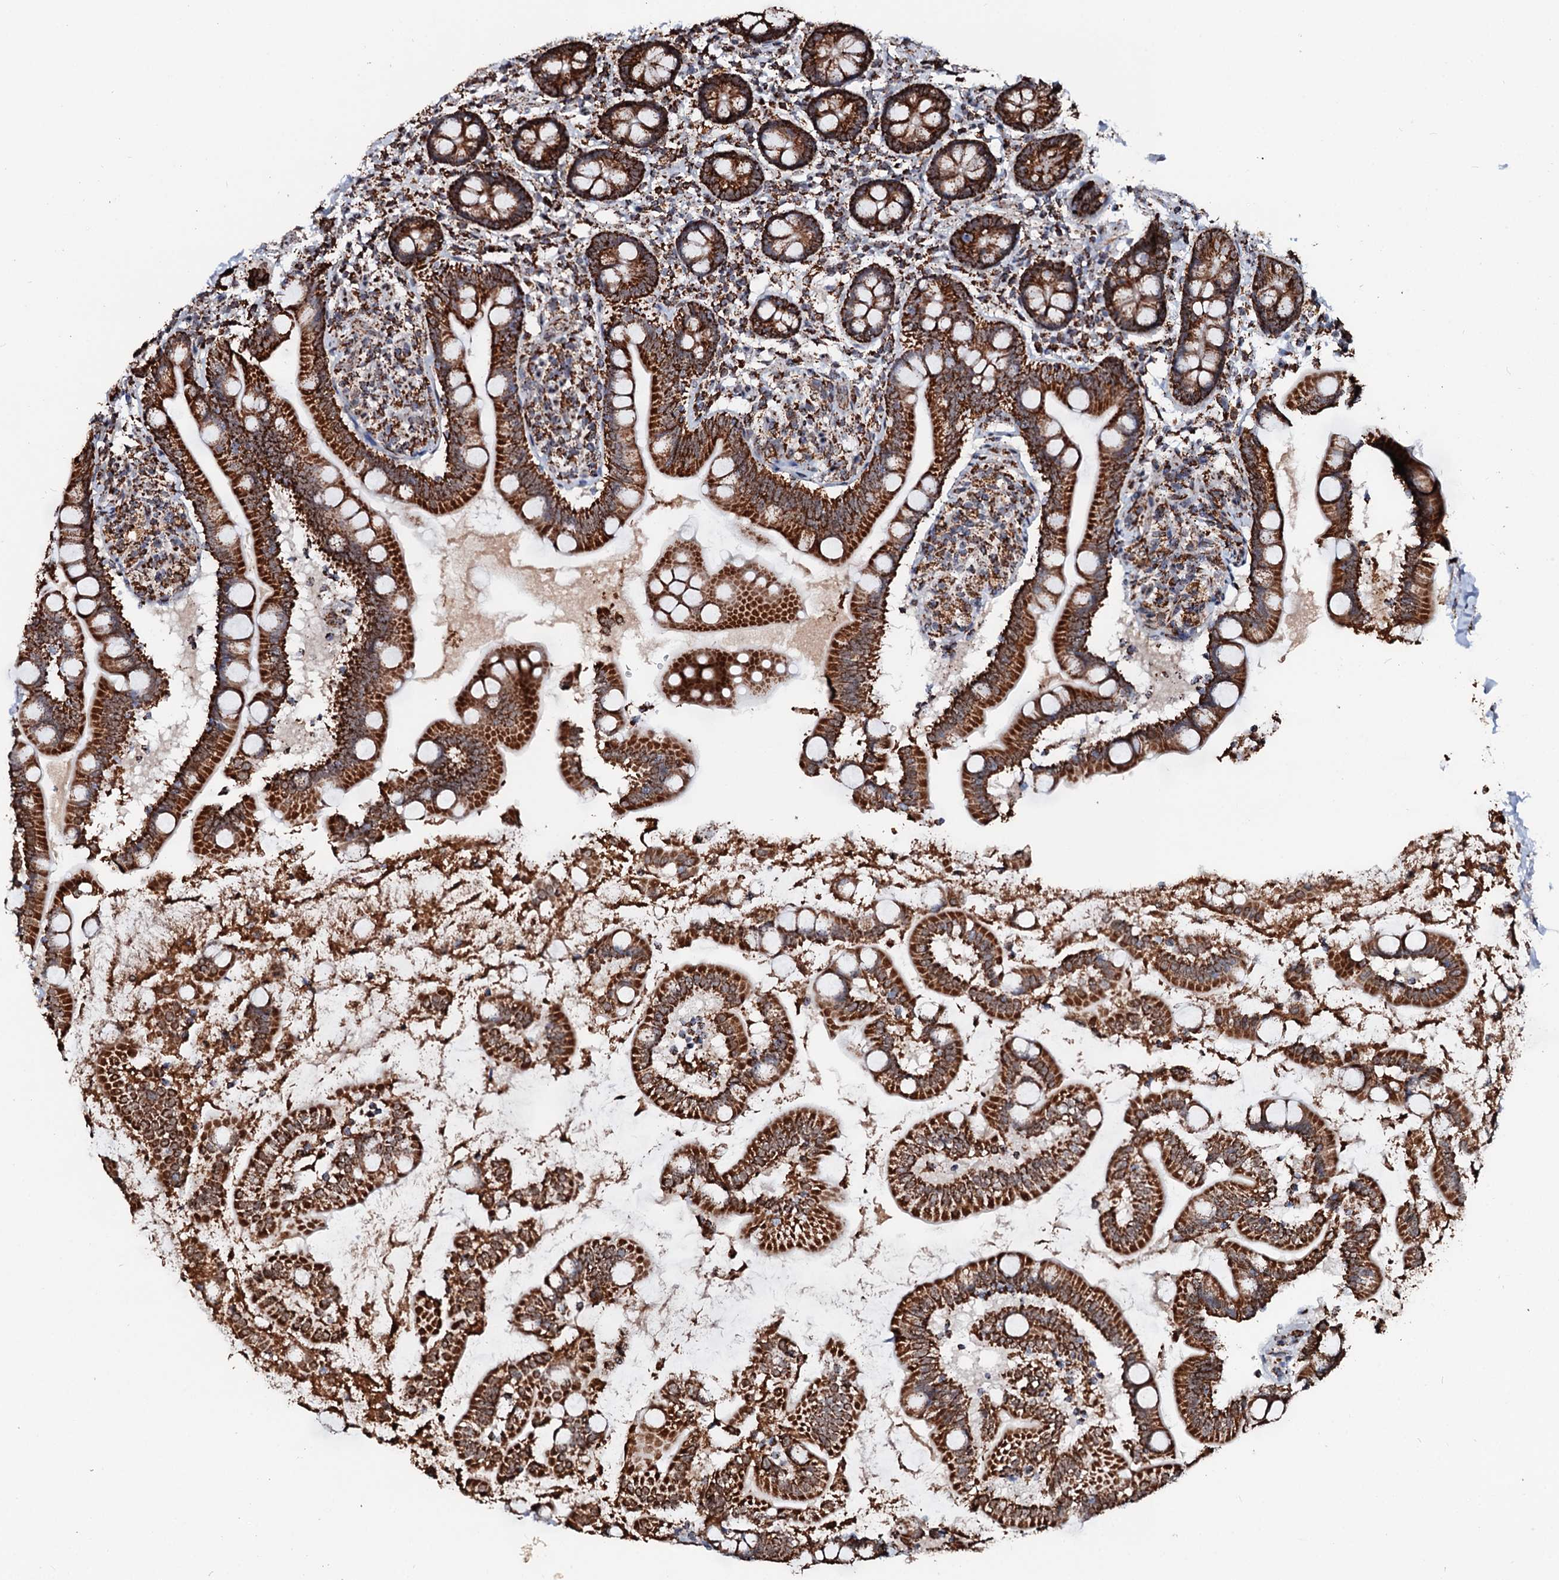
{"staining": {"intensity": "strong", "quantity": ">75%", "location": "cytoplasmic/membranous"}, "tissue": "small intestine", "cell_type": "Glandular cells", "image_type": "normal", "snomed": [{"axis": "morphology", "description": "Normal tissue, NOS"}, {"axis": "topography", "description": "Small intestine"}], "caption": "A photomicrograph of small intestine stained for a protein shows strong cytoplasmic/membranous brown staining in glandular cells.", "gene": "SECISBP2L", "patient": {"sex": "female", "age": 64}}